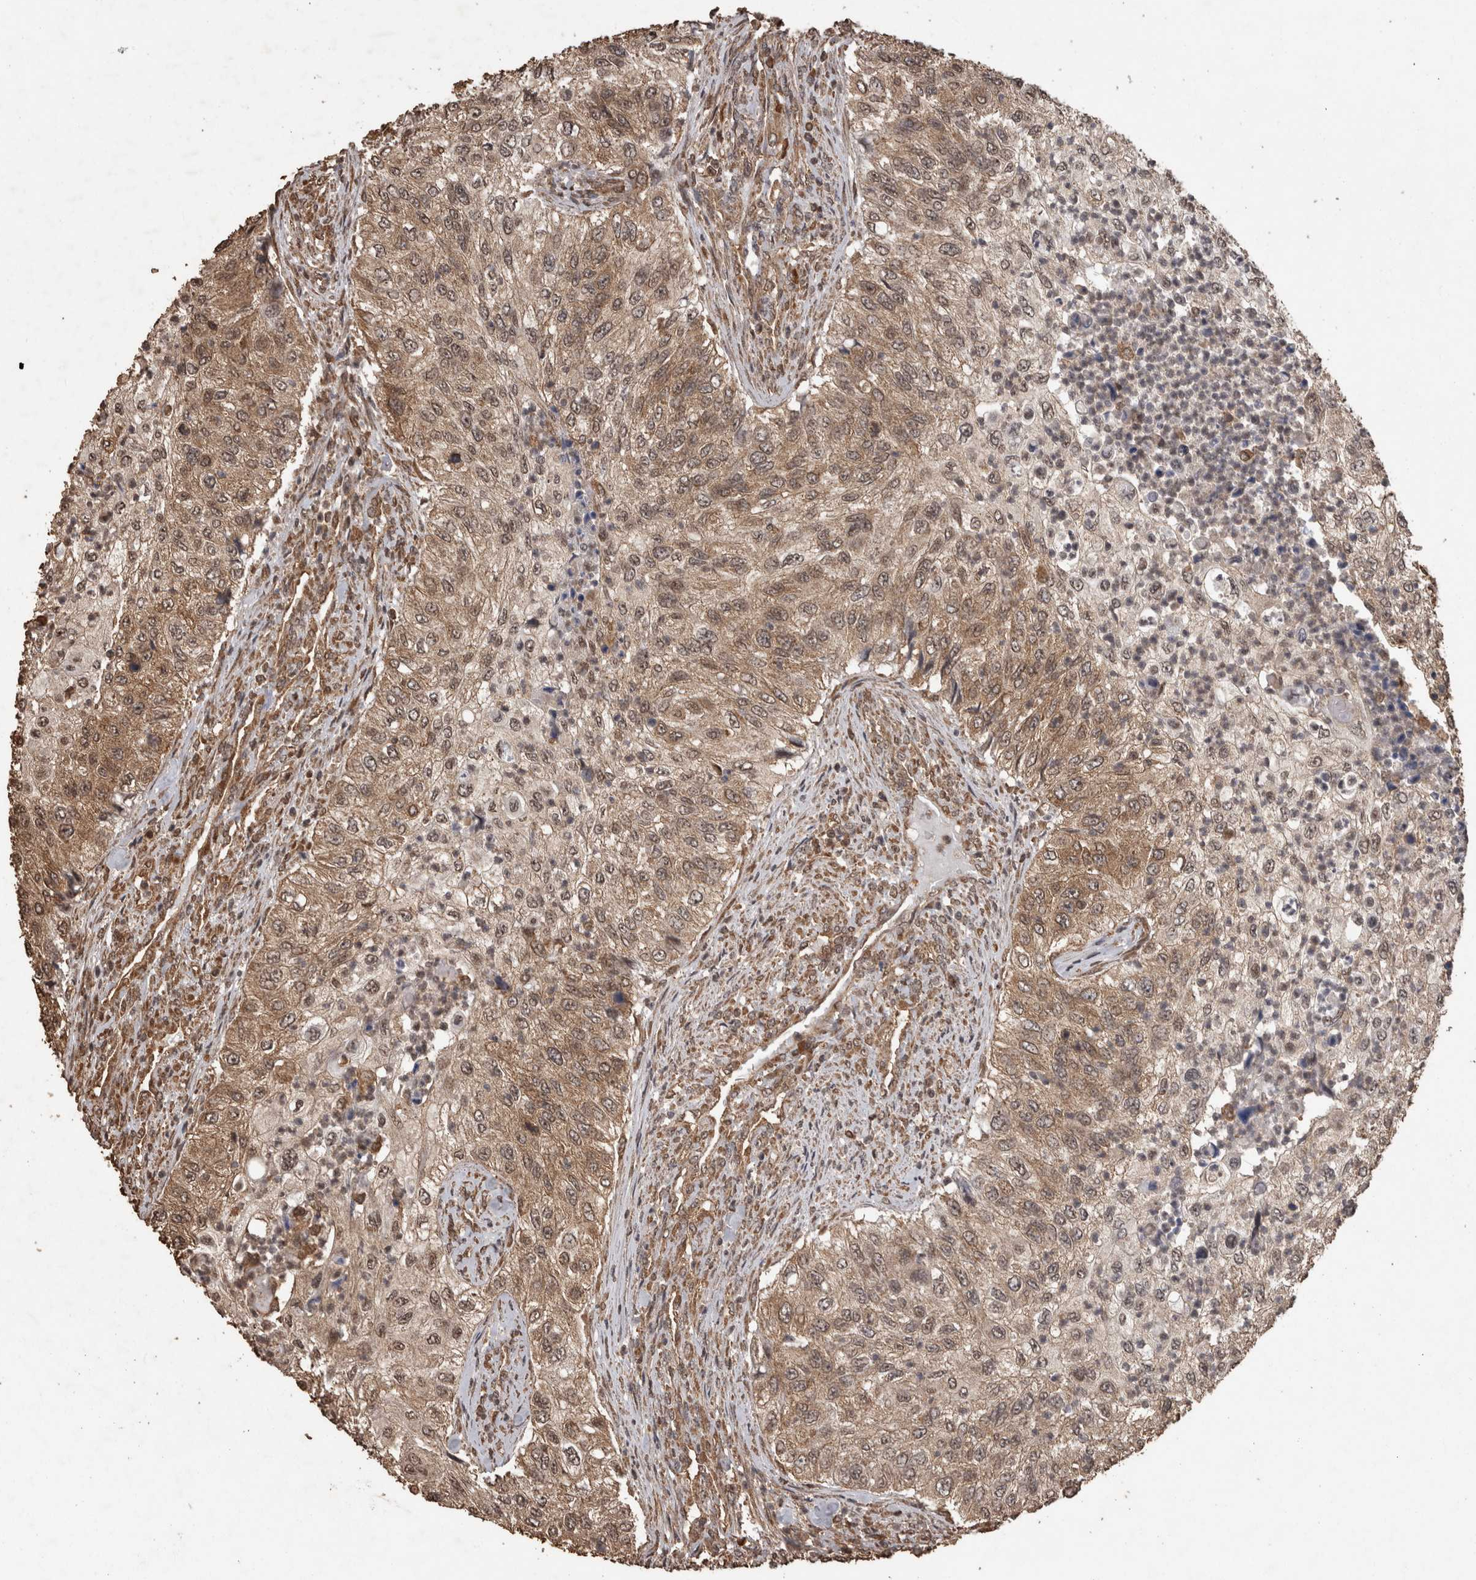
{"staining": {"intensity": "moderate", "quantity": ">75%", "location": "cytoplasmic/membranous"}, "tissue": "urothelial cancer", "cell_type": "Tumor cells", "image_type": "cancer", "snomed": [{"axis": "morphology", "description": "Urothelial carcinoma, High grade"}, {"axis": "topography", "description": "Urinary bladder"}], "caption": "A high-resolution image shows immunohistochemistry staining of high-grade urothelial carcinoma, which demonstrates moderate cytoplasmic/membranous staining in approximately >75% of tumor cells.", "gene": "PINK1", "patient": {"sex": "female", "age": 60}}